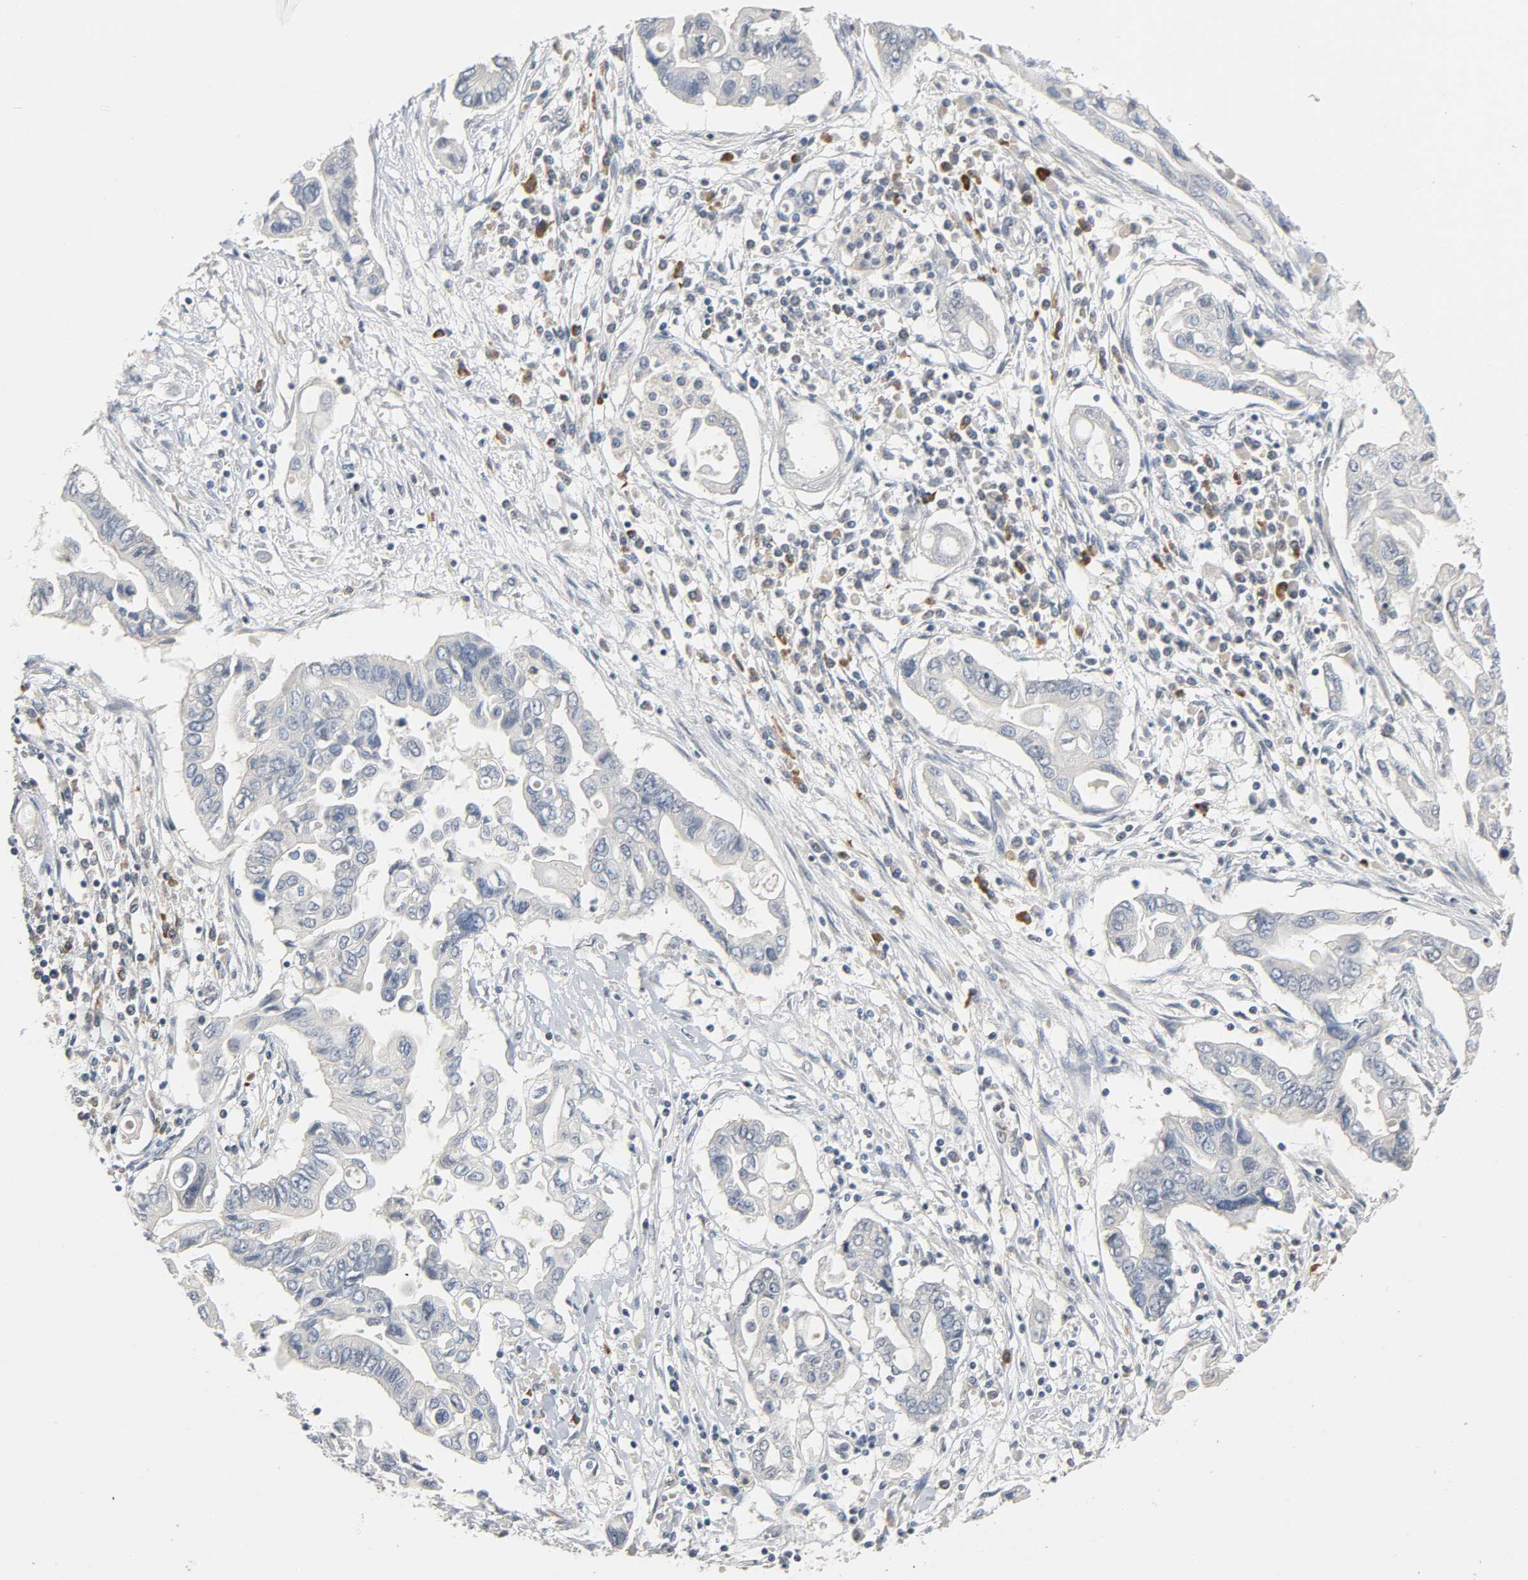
{"staining": {"intensity": "negative", "quantity": "none", "location": "none"}, "tissue": "pancreatic cancer", "cell_type": "Tumor cells", "image_type": "cancer", "snomed": [{"axis": "morphology", "description": "Adenocarcinoma, NOS"}, {"axis": "topography", "description": "Pancreas"}], "caption": "Tumor cells are negative for protein expression in human pancreatic adenocarcinoma.", "gene": "CD4", "patient": {"sex": "female", "age": 57}}